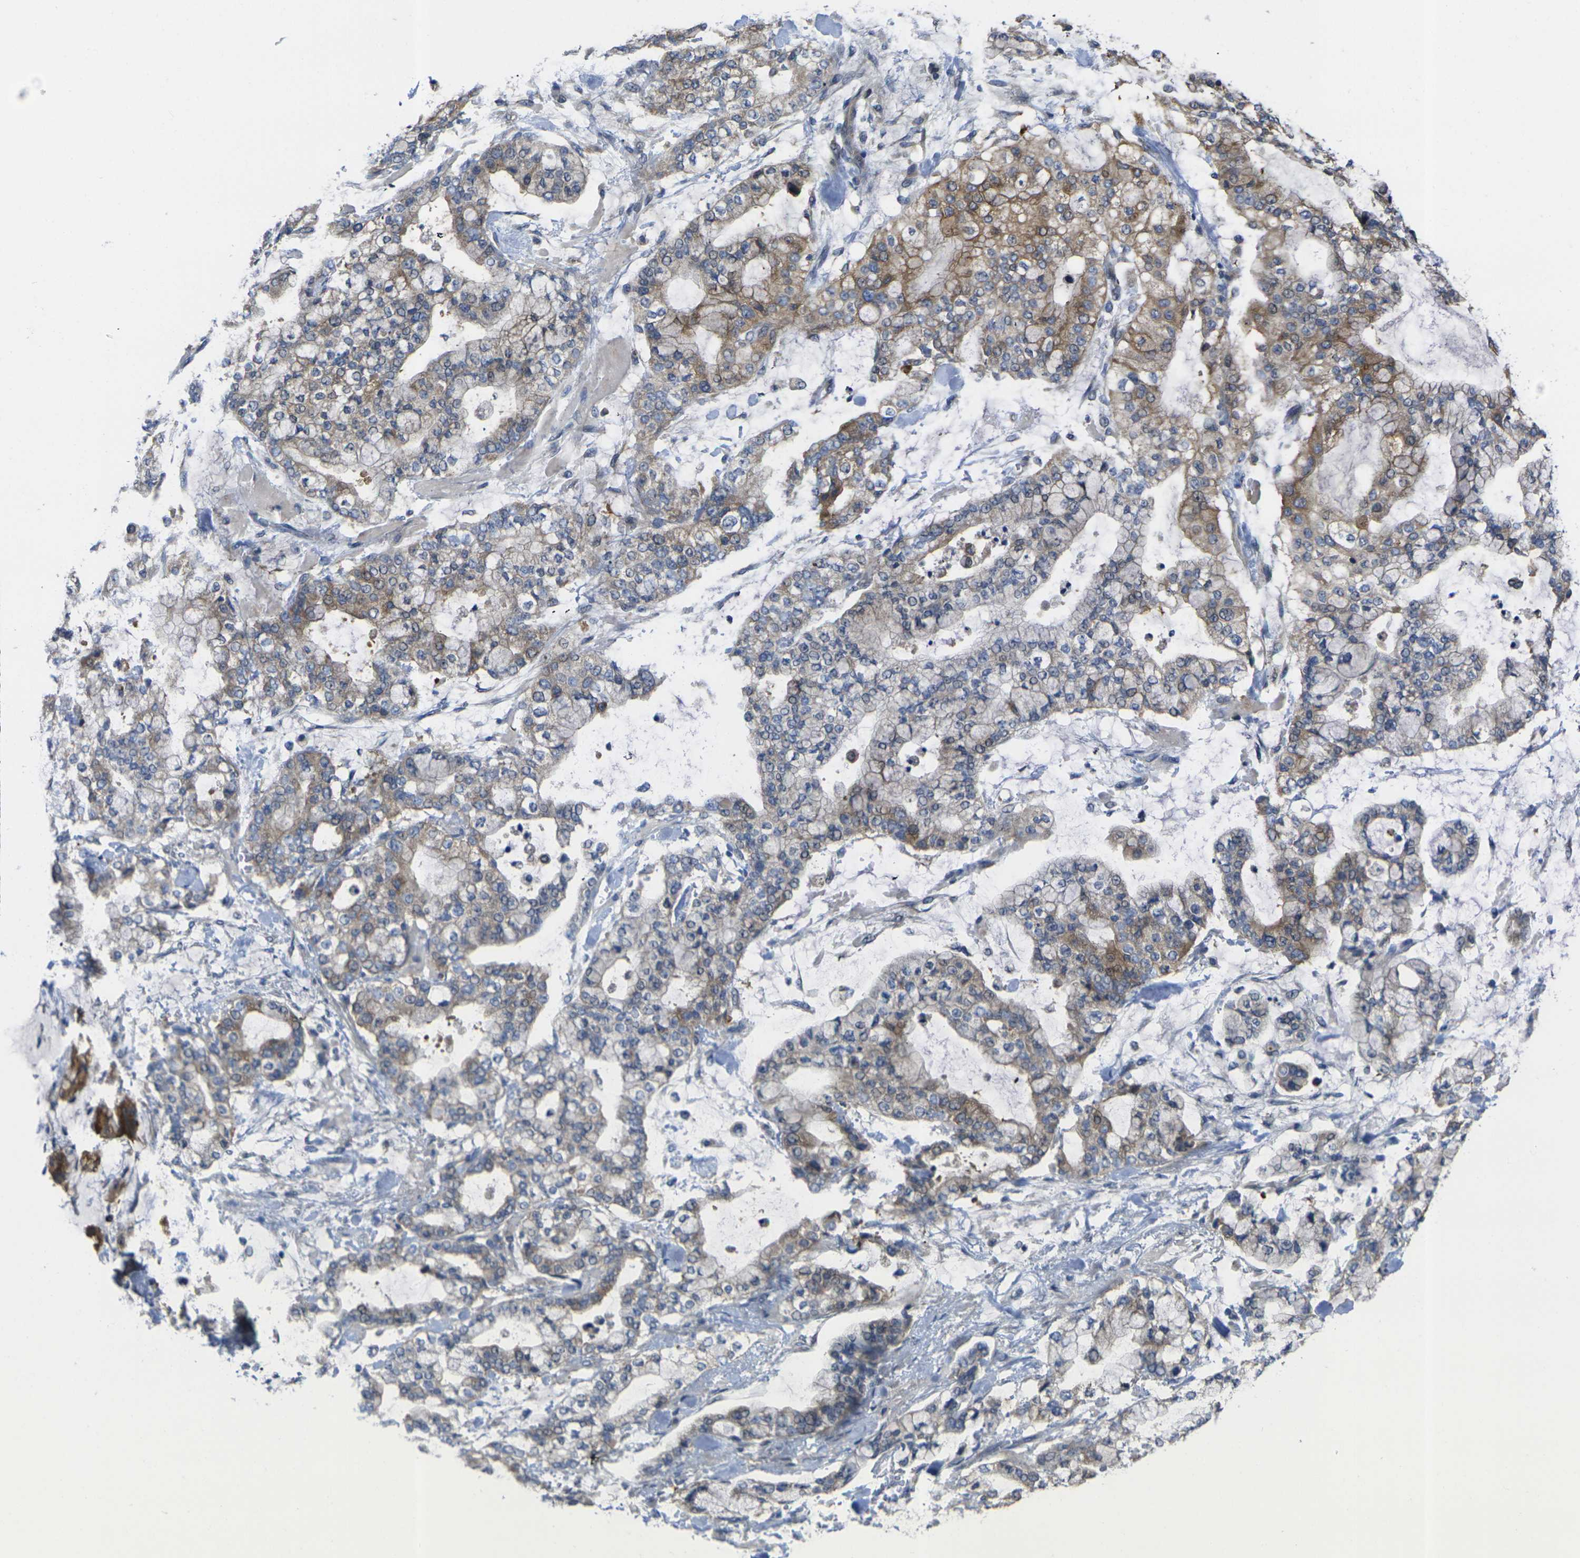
{"staining": {"intensity": "moderate", "quantity": "25%-75%", "location": "cytoplasmic/membranous"}, "tissue": "stomach cancer", "cell_type": "Tumor cells", "image_type": "cancer", "snomed": [{"axis": "morphology", "description": "Normal tissue, NOS"}, {"axis": "morphology", "description": "Adenocarcinoma, NOS"}, {"axis": "topography", "description": "Stomach, upper"}, {"axis": "topography", "description": "Stomach"}], "caption": "Protein expression analysis of stomach cancer (adenocarcinoma) exhibits moderate cytoplasmic/membranous staining in about 25%-75% of tumor cells.", "gene": "GNA12", "patient": {"sex": "male", "age": 76}}